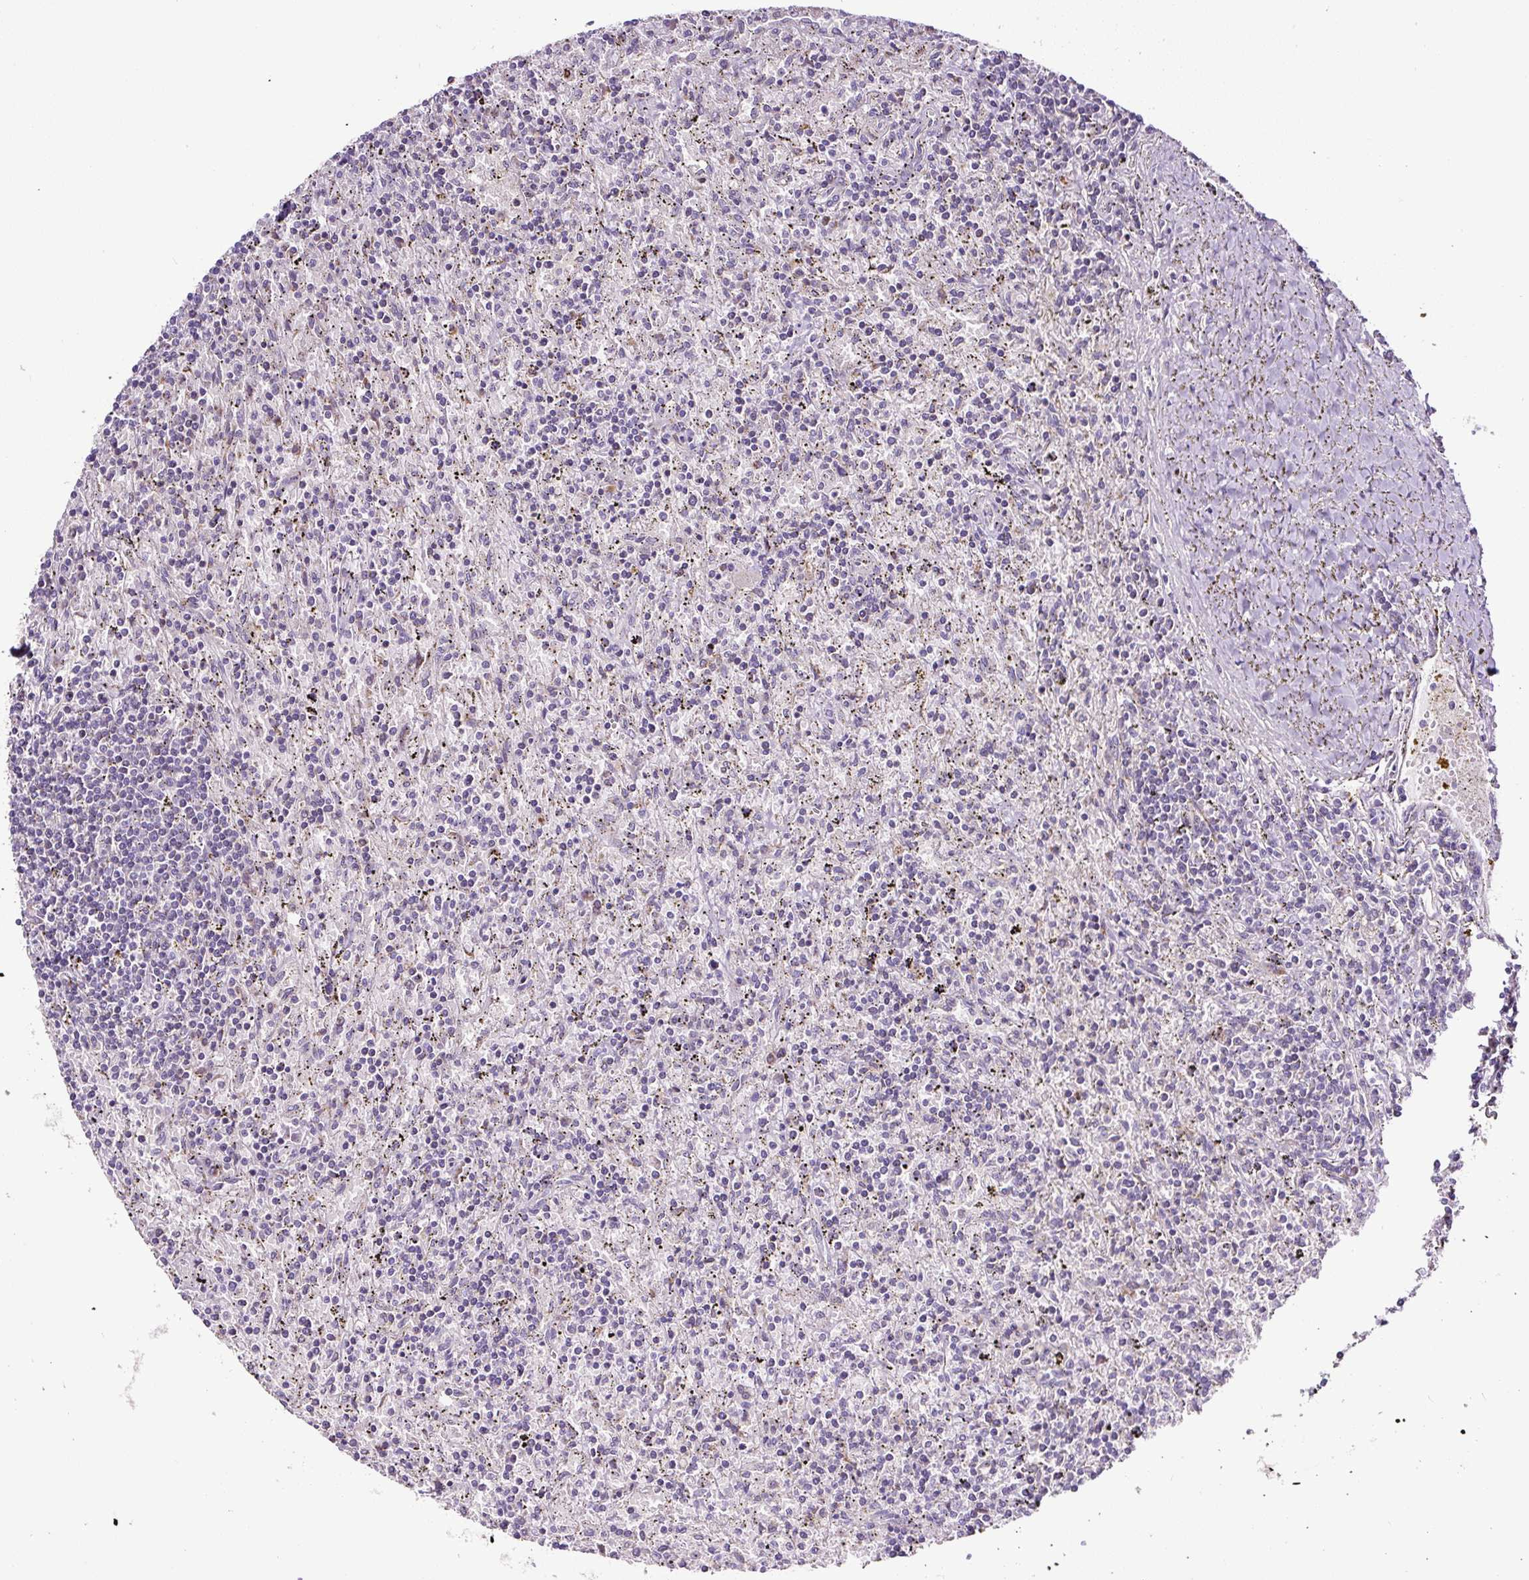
{"staining": {"intensity": "negative", "quantity": "none", "location": "none"}, "tissue": "lymphoma", "cell_type": "Tumor cells", "image_type": "cancer", "snomed": [{"axis": "morphology", "description": "Malignant lymphoma, non-Hodgkin's type, Low grade"}, {"axis": "topography", "description": "Spleen"}], "caption": "The image exhibits no significant staining in tumor cells of low-grade malignant lymphoma, non-Hodgkin's type.", "gene": "HPS4", "patient": {"sex": "male", "age": 76}}